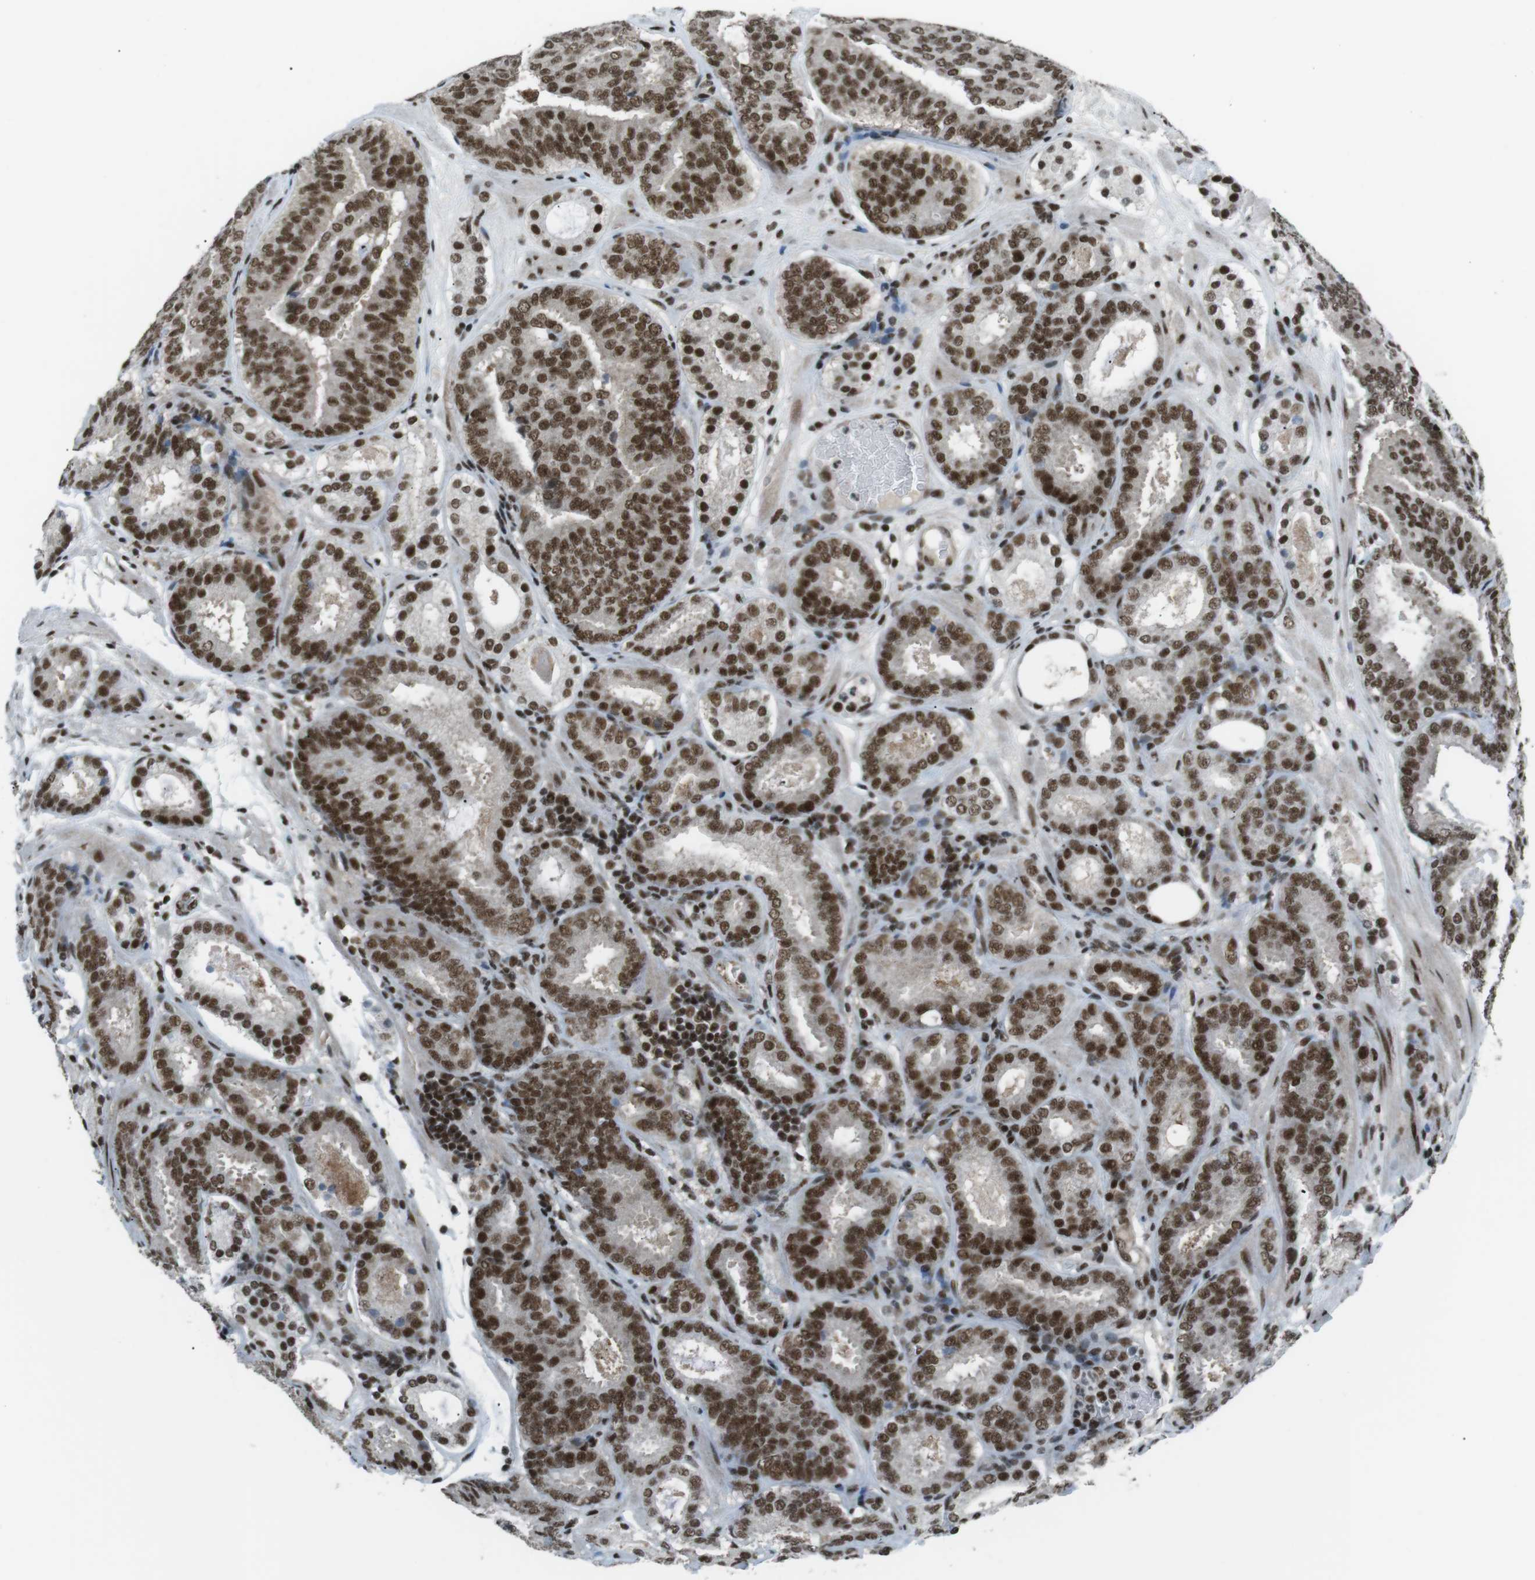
{"staining": {"intensity": "strong", "quantity": ">75%", "location": "nuclear"}, "tissue": "prostate cancer", "cell_type": "Tumor cells", "image_type": "cancer", "snomed": [{"axis": "morphology", "description": "Adenocarcinoma, Low grade"}, {"axis": "topography", "description": "Prostate"}], "caption": "IHC image of human low-grade adenocarcinoma (prostate) stained for a protein (brown), which reveals high levels of strong nuclear expression in approximately >75% of tumor cells.", "gene": "TAF1", "patient": {"sex": "male", "age": 69}}